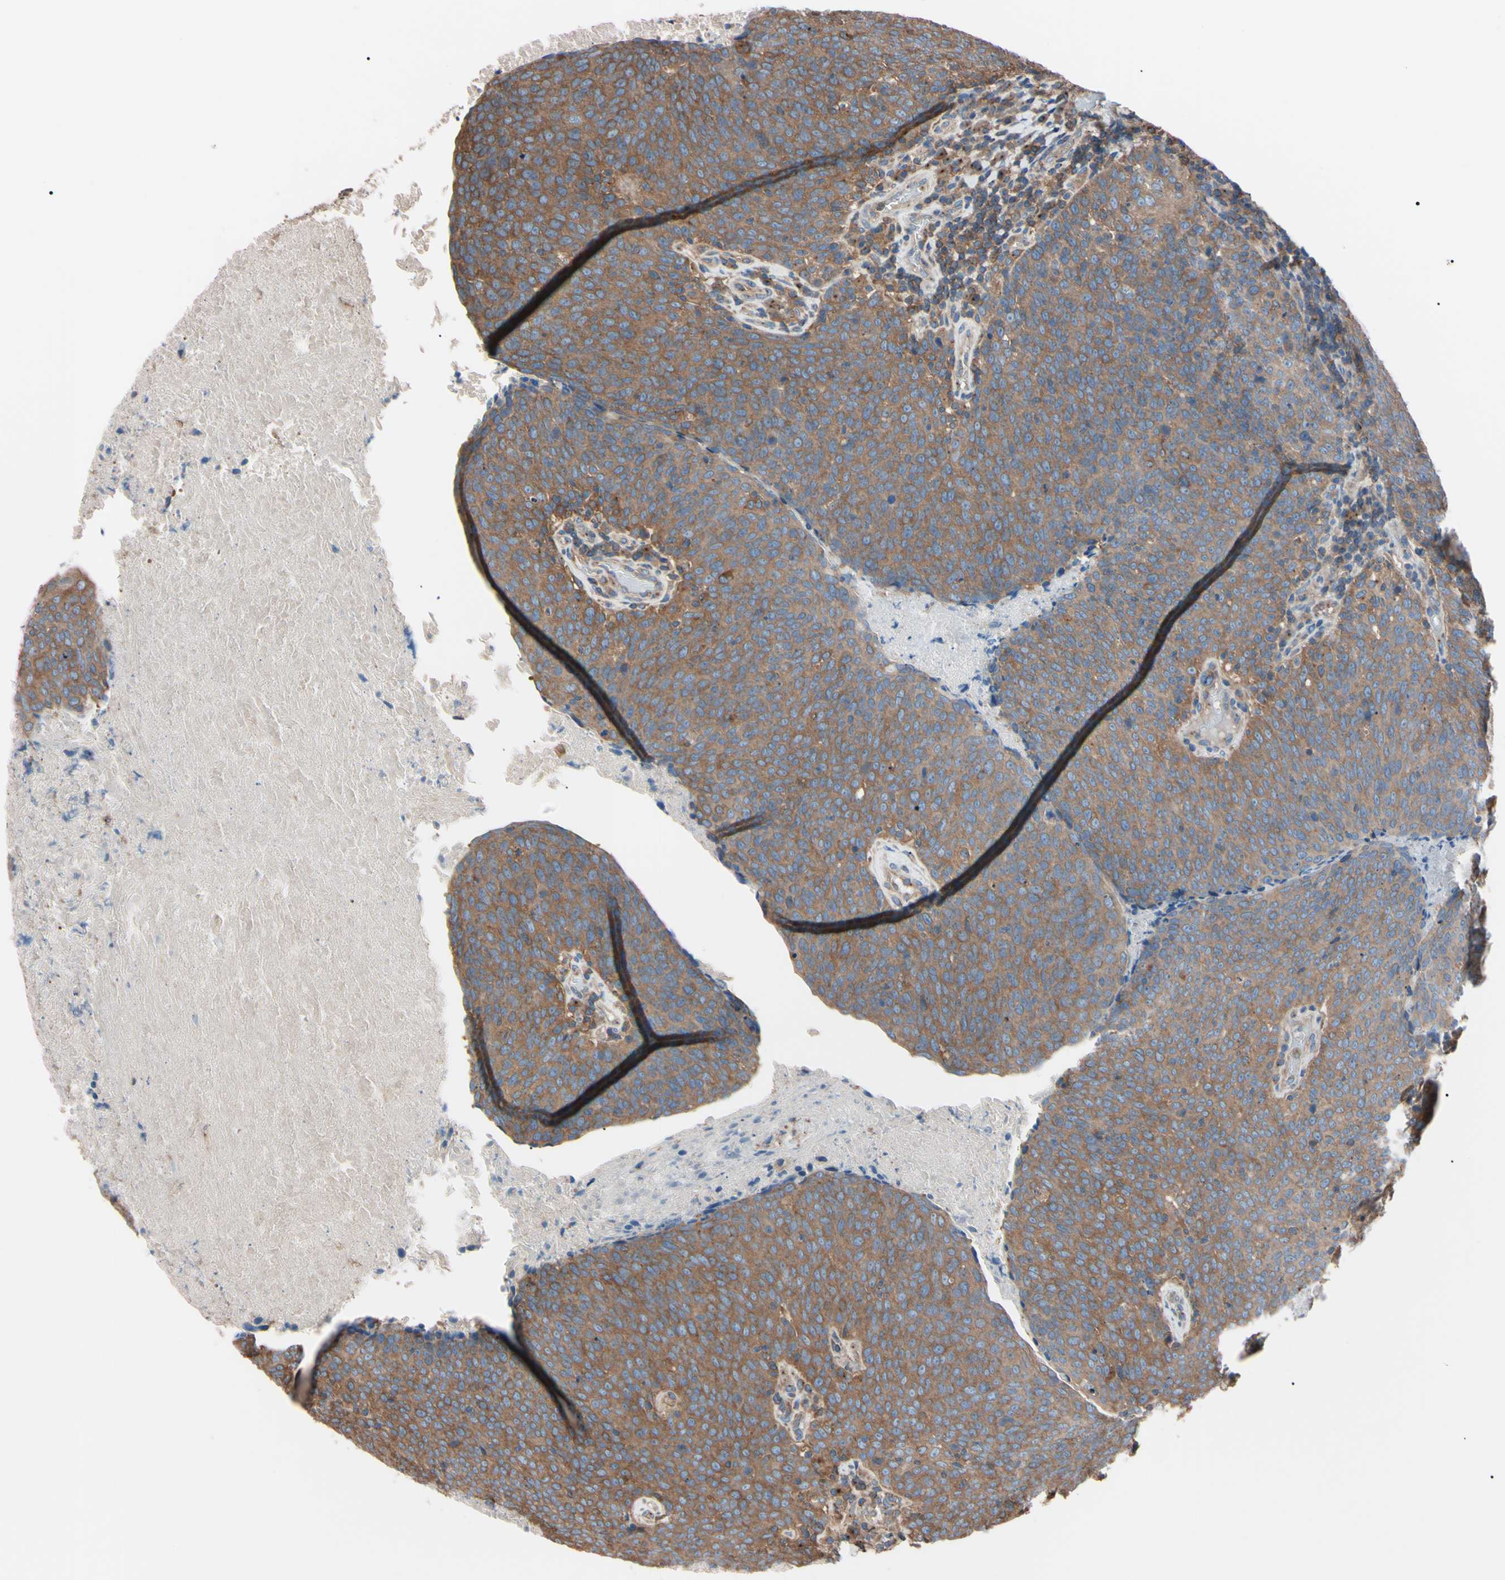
{"staining": {"intensity": "moderate", "quantity": ">75%", "location": "cytoplasmic/membranous"}, "tissue": "head and neck cancer", "cell_type": "Tumor cells", "image_type": "cancer", "snomed": [{"axis": "morphology", "description": "Squamous cell carcinoma, NOS"}, {"axis": "morphology", "description": "Squamous cell carcinoma, metastatic, NOS"}, {"axis": "topography", "description": "Lymph node"}, {"axis": "topography", "description": "Head-Neck"}], "caption": "A brown stain highlights moderate cytoplasmic/membranous expression of a protein in human head and neck cancer (metastatic squamous cell carcinoma) tumor cells. The staining is performed using DAB (3,3'-diaminobenzidine) brown chromogen to label protein expression. The nuclei are counter-stained blue using hematoxylin.", "gene": "PRKACA", "patient": {"sex": "male", "age": 62}}